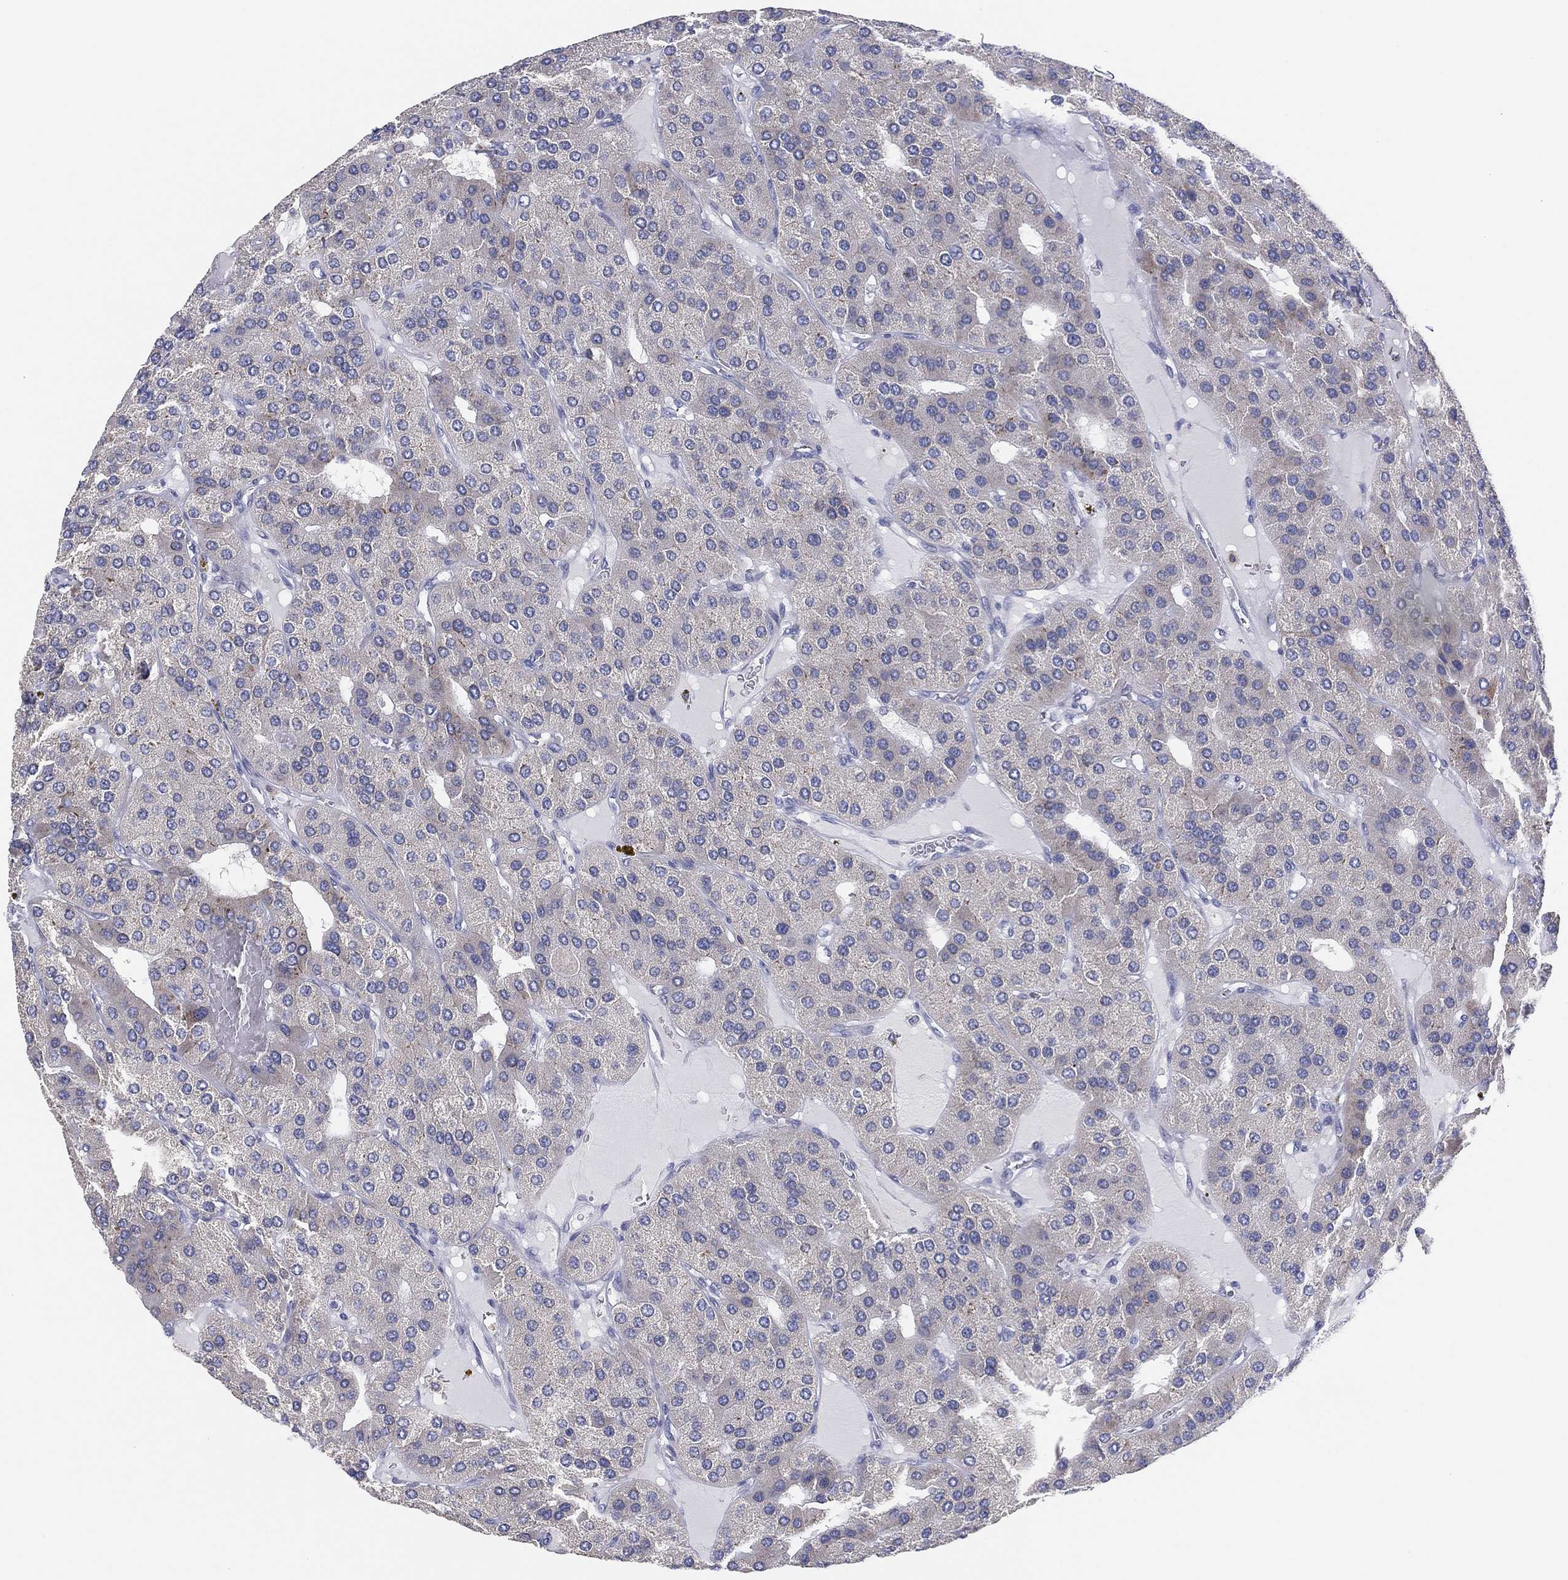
{"staining": {"intensity": "negative", "quantity": "none", "location": "none"}, "tissue": "parathyroid gland", "cell_type": "Glandular cells", "image_type": "normal", "snomed": [{"axis": "morphology", "description": "Normal tissue, NOS"}, {"axis": "morphology", "description": "Adenoma, NOS"}, {"axis": "topography", "description": "Parathyroid gland"}], "caption": "An IHC photomicrograph of normal parathyroid gland is shown. There is no staining in glandular cells of parathyroid gland. (Brightfield microscopy of DAB (3,3'-diaminobenzidine) IHC at high magnification).", "gene": "TMEM40", "patient": {"sex": "female", "age": 86}}